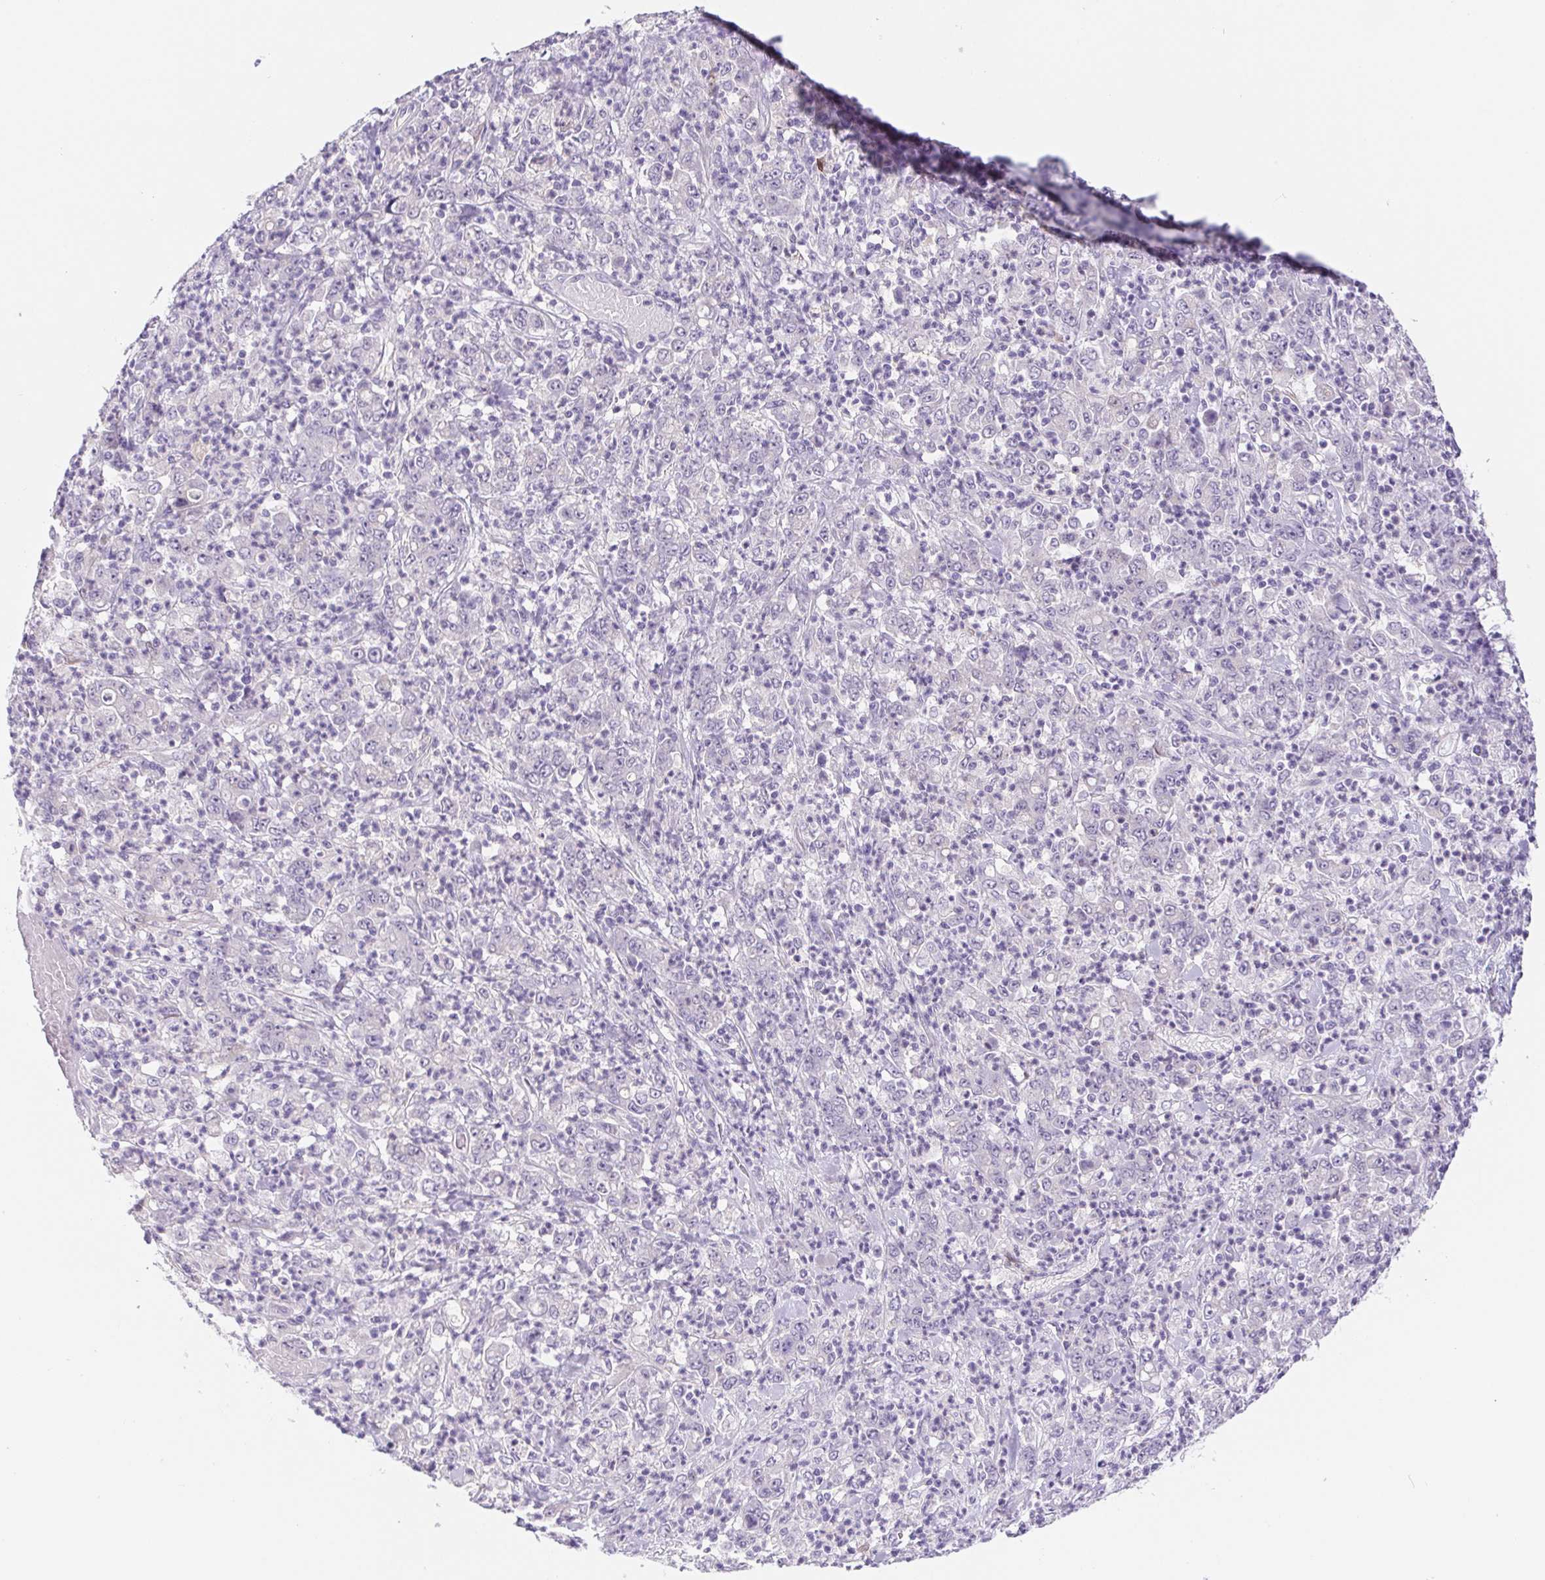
{"staining": {"intensity": "negative", "quantity": "none", "location": "none"}, "tissue": "stomach cancer", "cell_type": "Tumor cells", "image_type": "cancer", "snomed": [{"axis": "morphology", "description": "Adenocarcinoma, NOS"}, {"axis": "topography", "description": "Stomach, lower"}], "caption": "Adenocarcinoma (stomach) was stained to show a protein in brown. There is no significant staining in tumor cells.", "gene": "DYNC2LI1", "patient": {"sex": "female", "age": 71}}